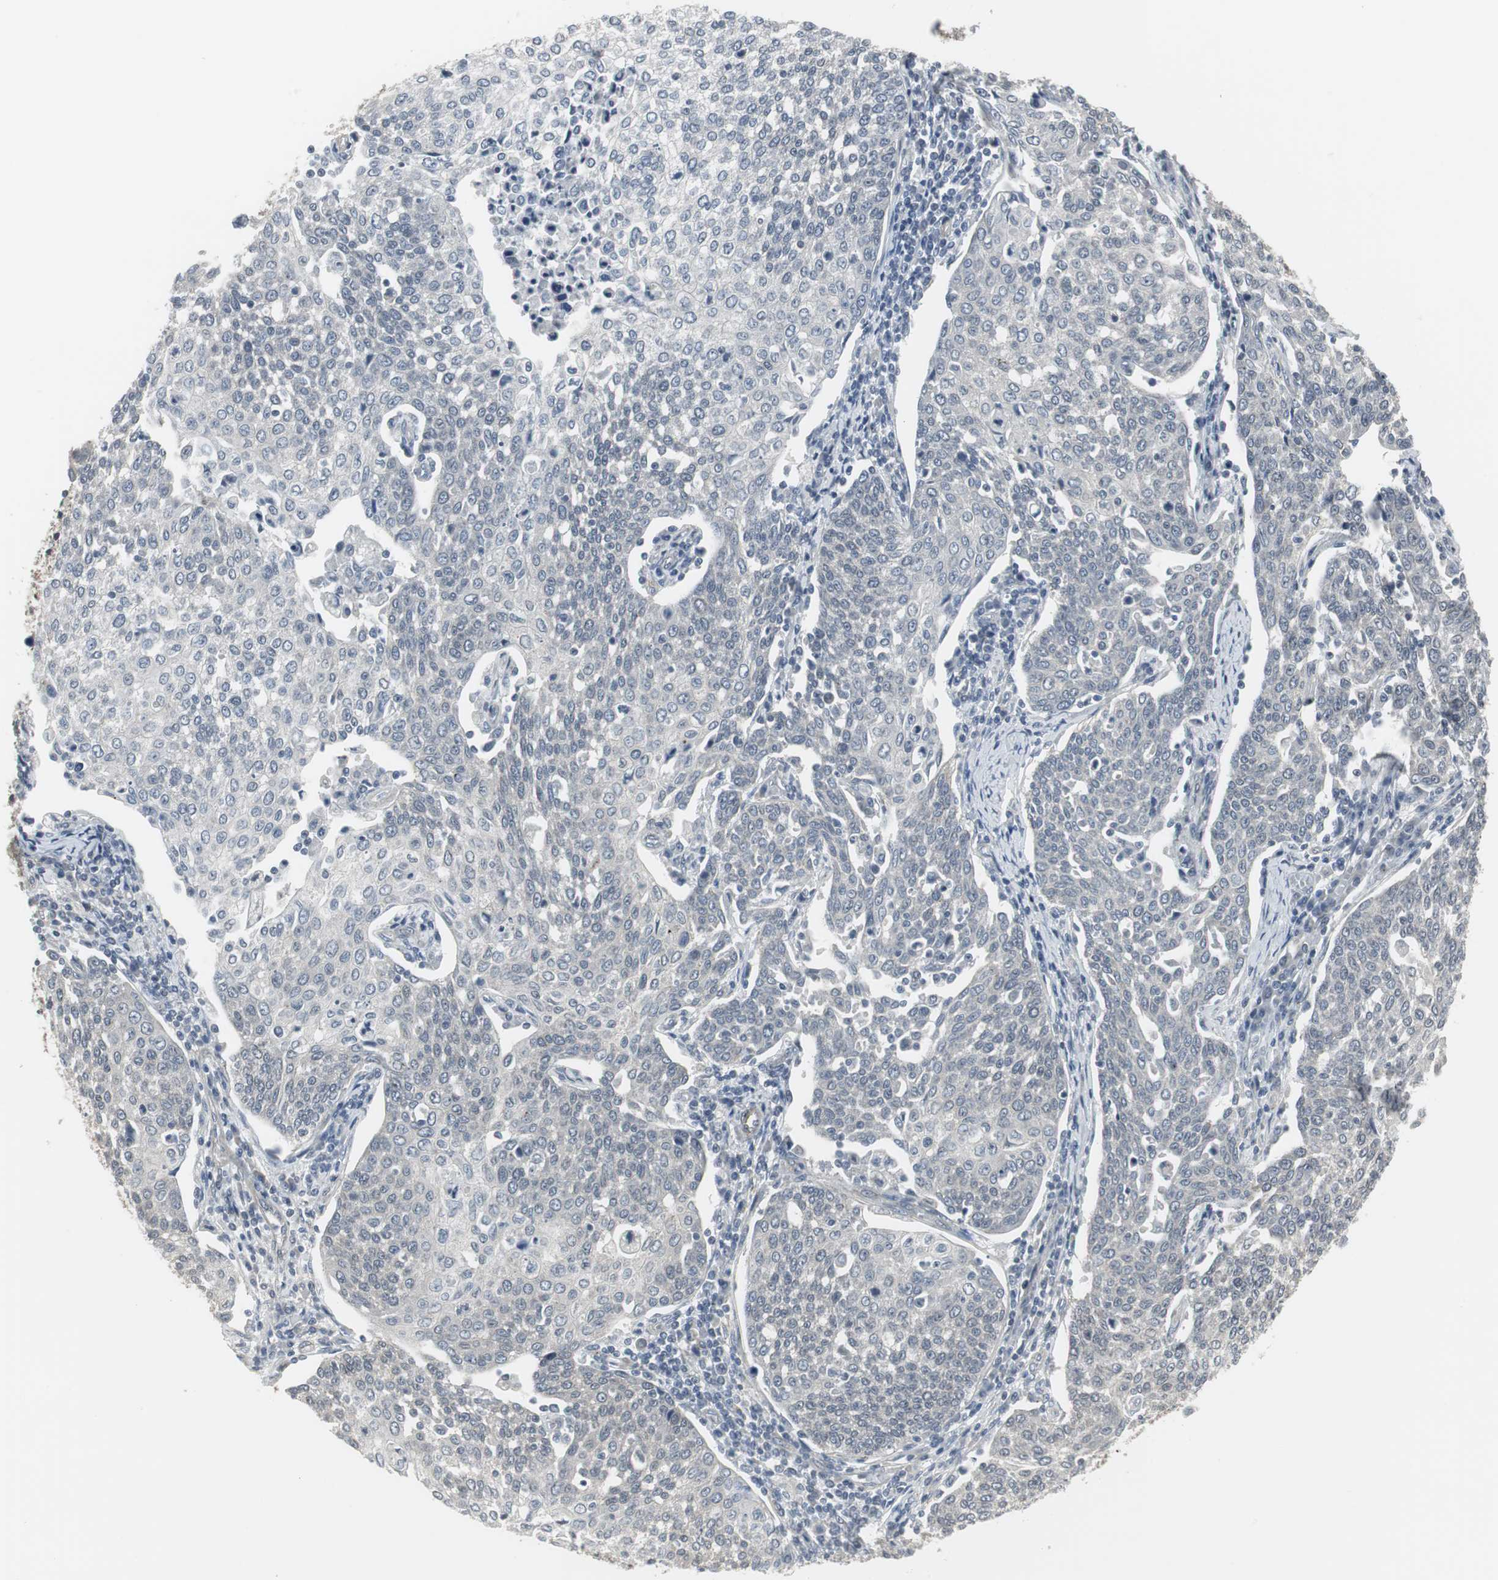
{"staining": {"intensity": "negative", "quantity": "none", "location": "none"}, "tissue": "cervical cancer", "cell_type": "Tumor cells", "image_type": "cancer", "snomed": [{"axis": "morphology", "description": "Squamous cell carcinoma, NOS"}, {"axis": "topography", "description": "Cervix"}], "caption": "DAB immunohistochemical staining of cervical cancer displays no significant positivity in tumor cells.", "gene": "SCYL3", "patient": {"sex": "female", "age": 34}}